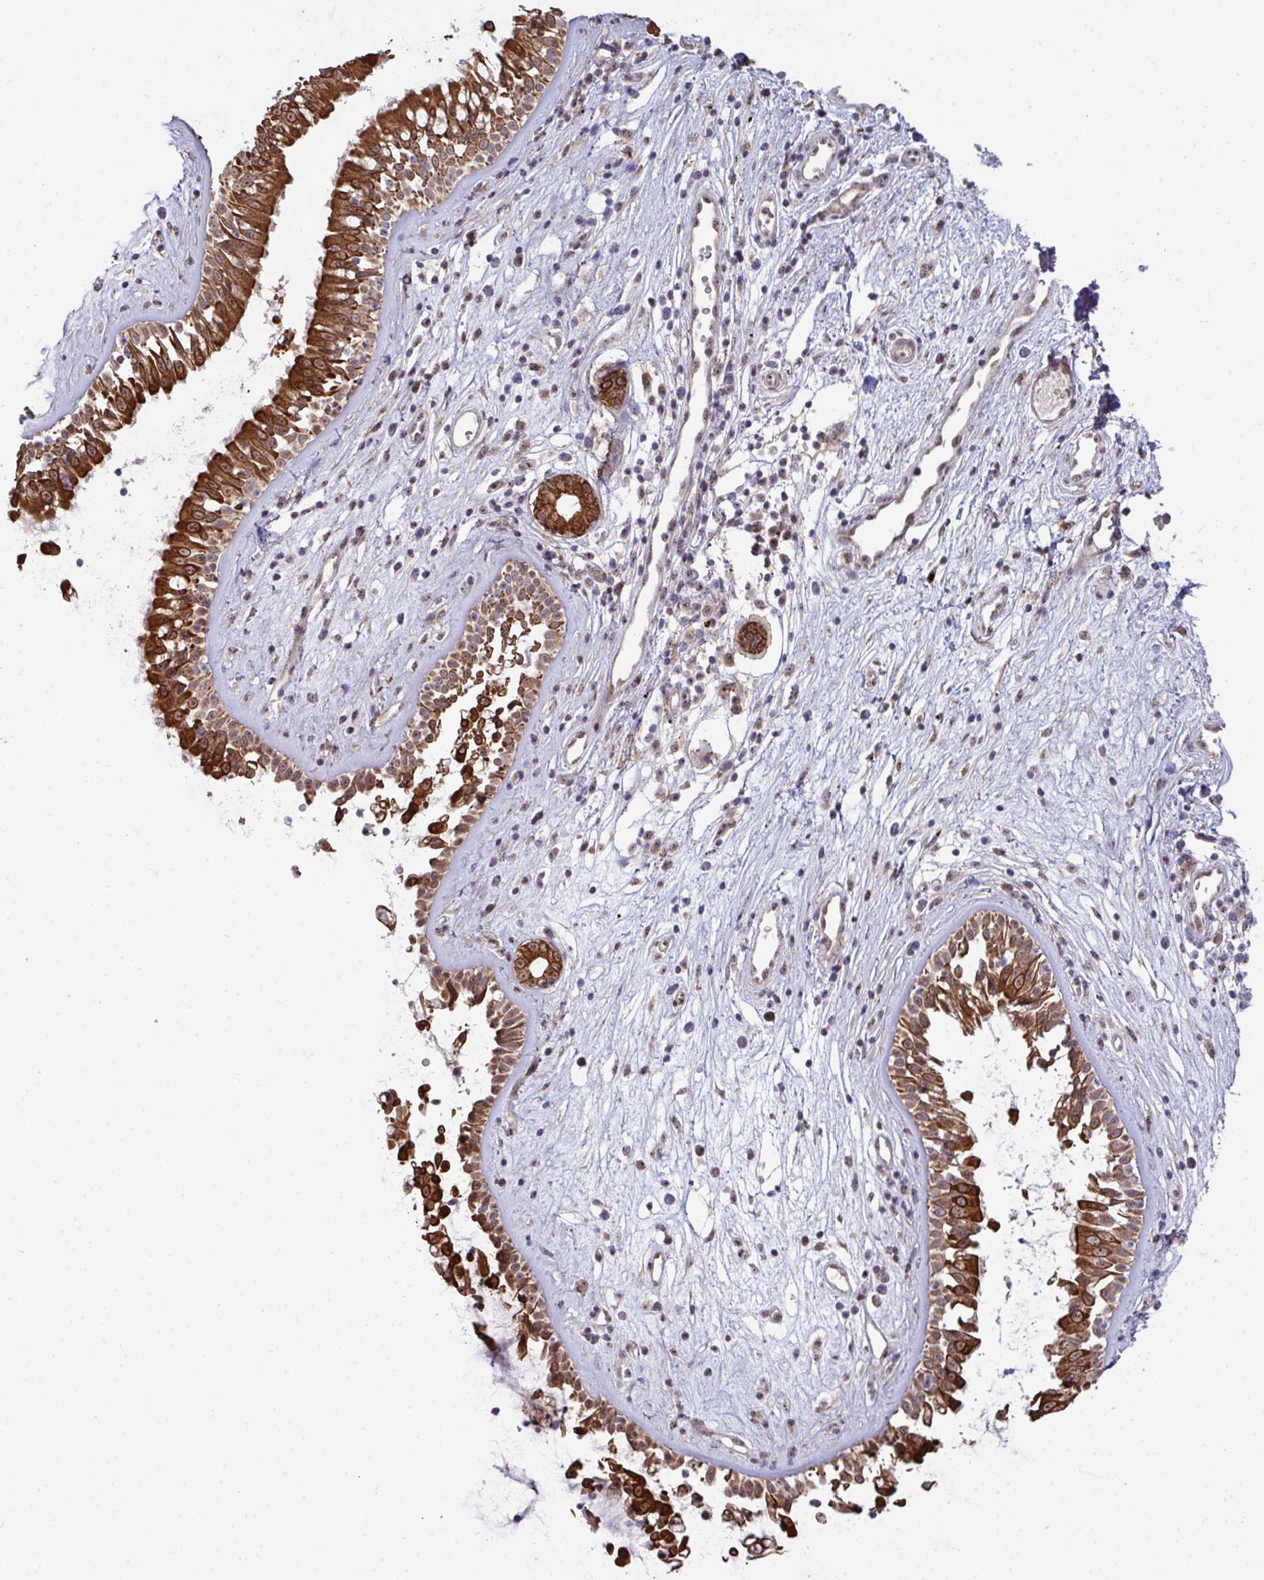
{"staining": {"intensity": "strong", "quantity": ">75%", "location": "cytoplasmic/membranous"}, "tissue": "nasopharynx", "cell_type": "Respiratory epithelial cells", "image_type": "normal", "snomed": [{"axis": "morphology", "description": "Normal tissue, NOS"}, {"axis": "topography", "description": "Nasopharynx"}], "caption": "Strong cytoplasmic/membranous staining for a protein is appreciated in approximately >75% of respiratory epithelial cells of benign nasopharynx using immunohistochemistry (IHC).", "gene": "TRIM44", "patient": {"sex": "male", "age": 32}}